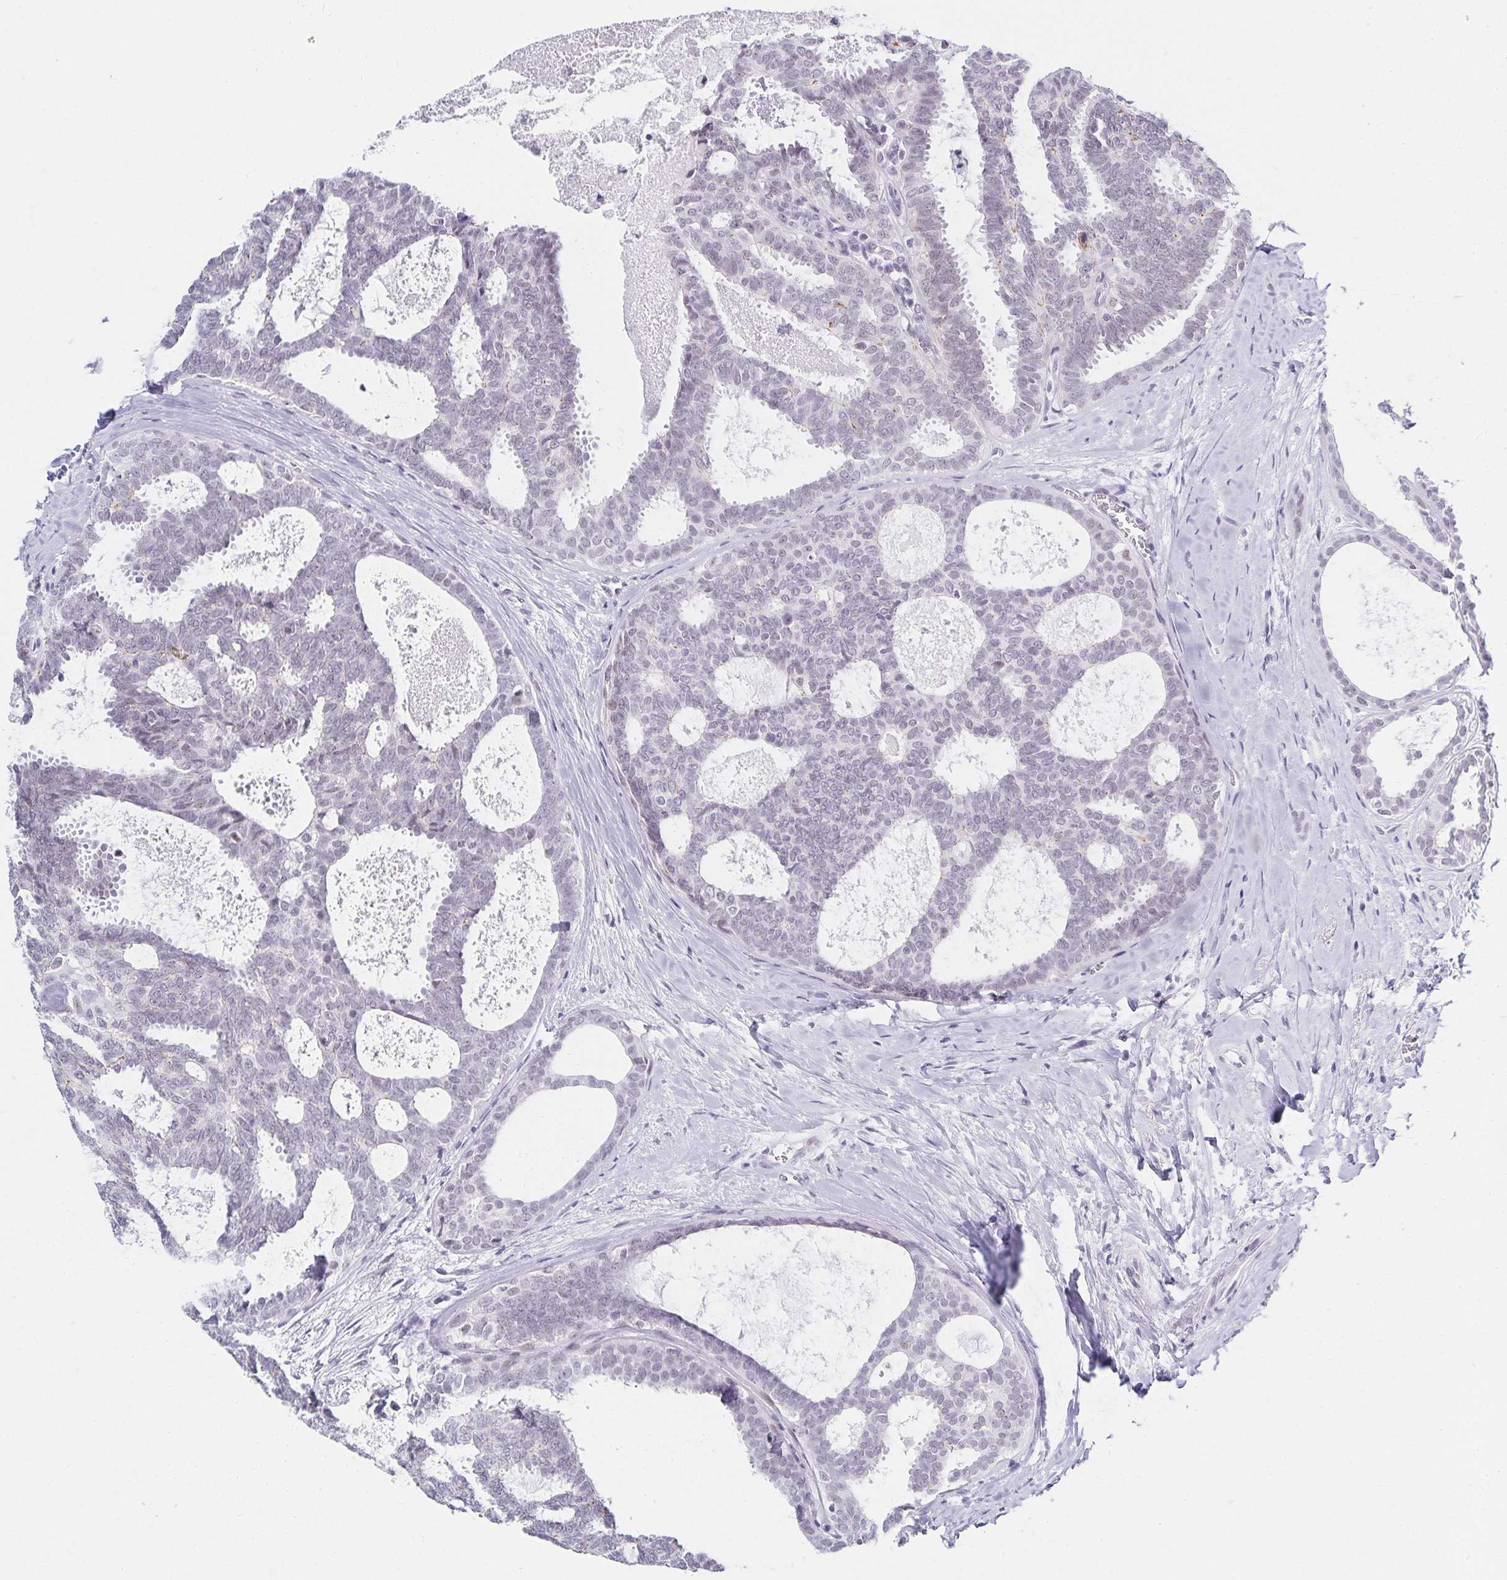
{"staining": {"intensity": "negative", "quantity": "none", "location": "none"}, "tissue": "breast cancer", "cell_type": "Tumor cells", "image_type": "cancer", "snomed": [{"axis": "morphology", "description": "Intraductal carcinoma, in situ"}, {"axis": "morphology", "description": "Duct carcinoma"}, {"axis": "morphology", "description": "Lobular carcinoma, in situ"}, {"axis": "topography", "description": "Breast"}], "caption": "High power microscopy photomicrograph of an IHC photomicrograph of invasive ductal carcinoma (breast), revealing no significant staining in tumor cells.", "gene": "C20orf85", "patient": {"sex": "female", "age": 44}}